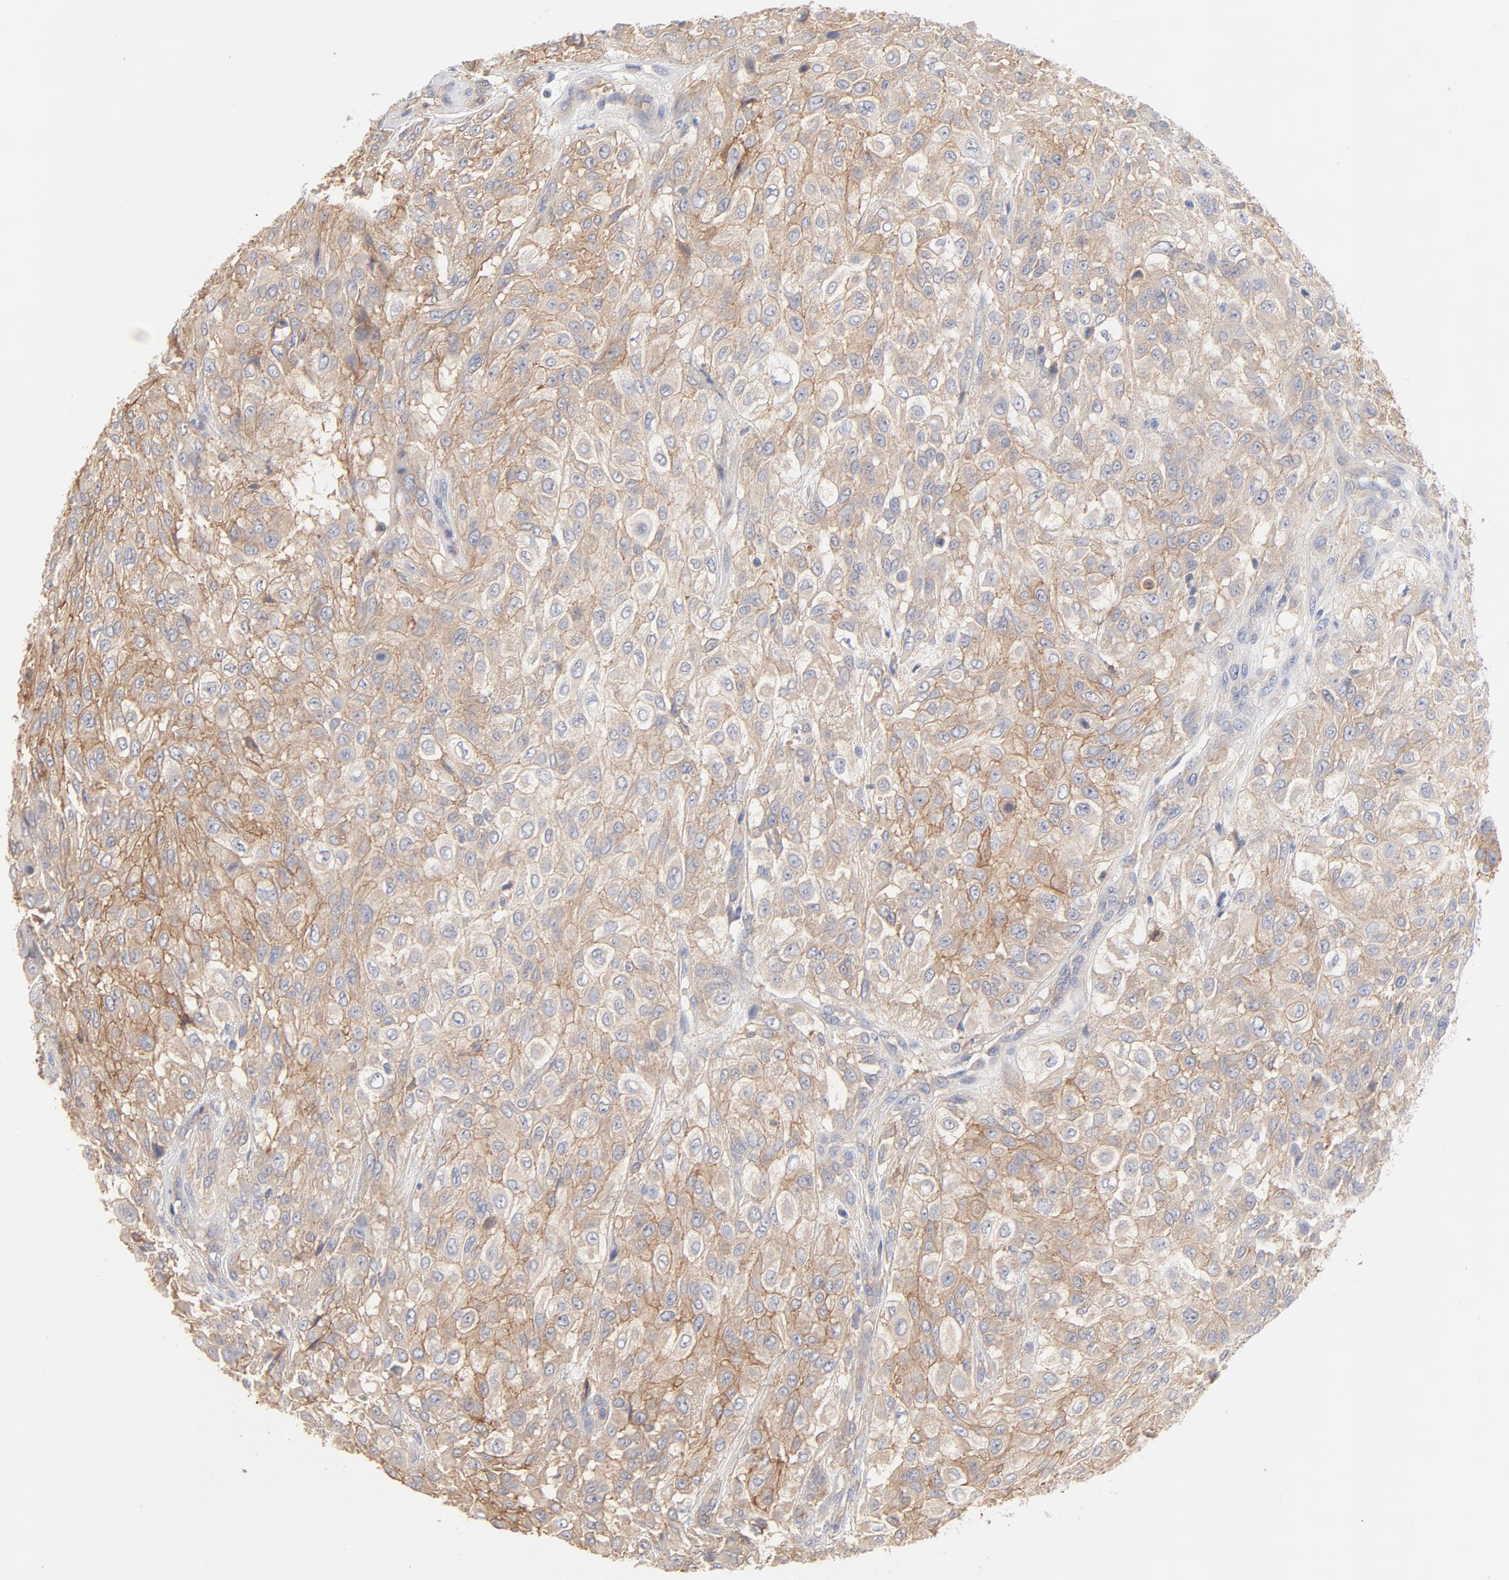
{"staining": {"intensity": "weak", "quantity": ">75%", "location": "cytoplasmic/membranous"}, "tissue": "urothelial cancer", "cell_type": "Tumor cells", "image_type": "cancer", "snomed": [{"axis": "morphology", "description": "Urothelial carcinoma, High grade"}, {"axis": "topography", "description": "Urinary bladder"}], "caption": "Immunohistochemical staining of urothelial cancer reveals low levels of weak cytoplasmic/membranous protein positivity in about >75% of tumor cells. Immunohistochemistry (ihc) stains the protein in brown and the nuclei are stained blue.", "gene": "SETD3", "patient": {"sex": "male", "age": 57}}